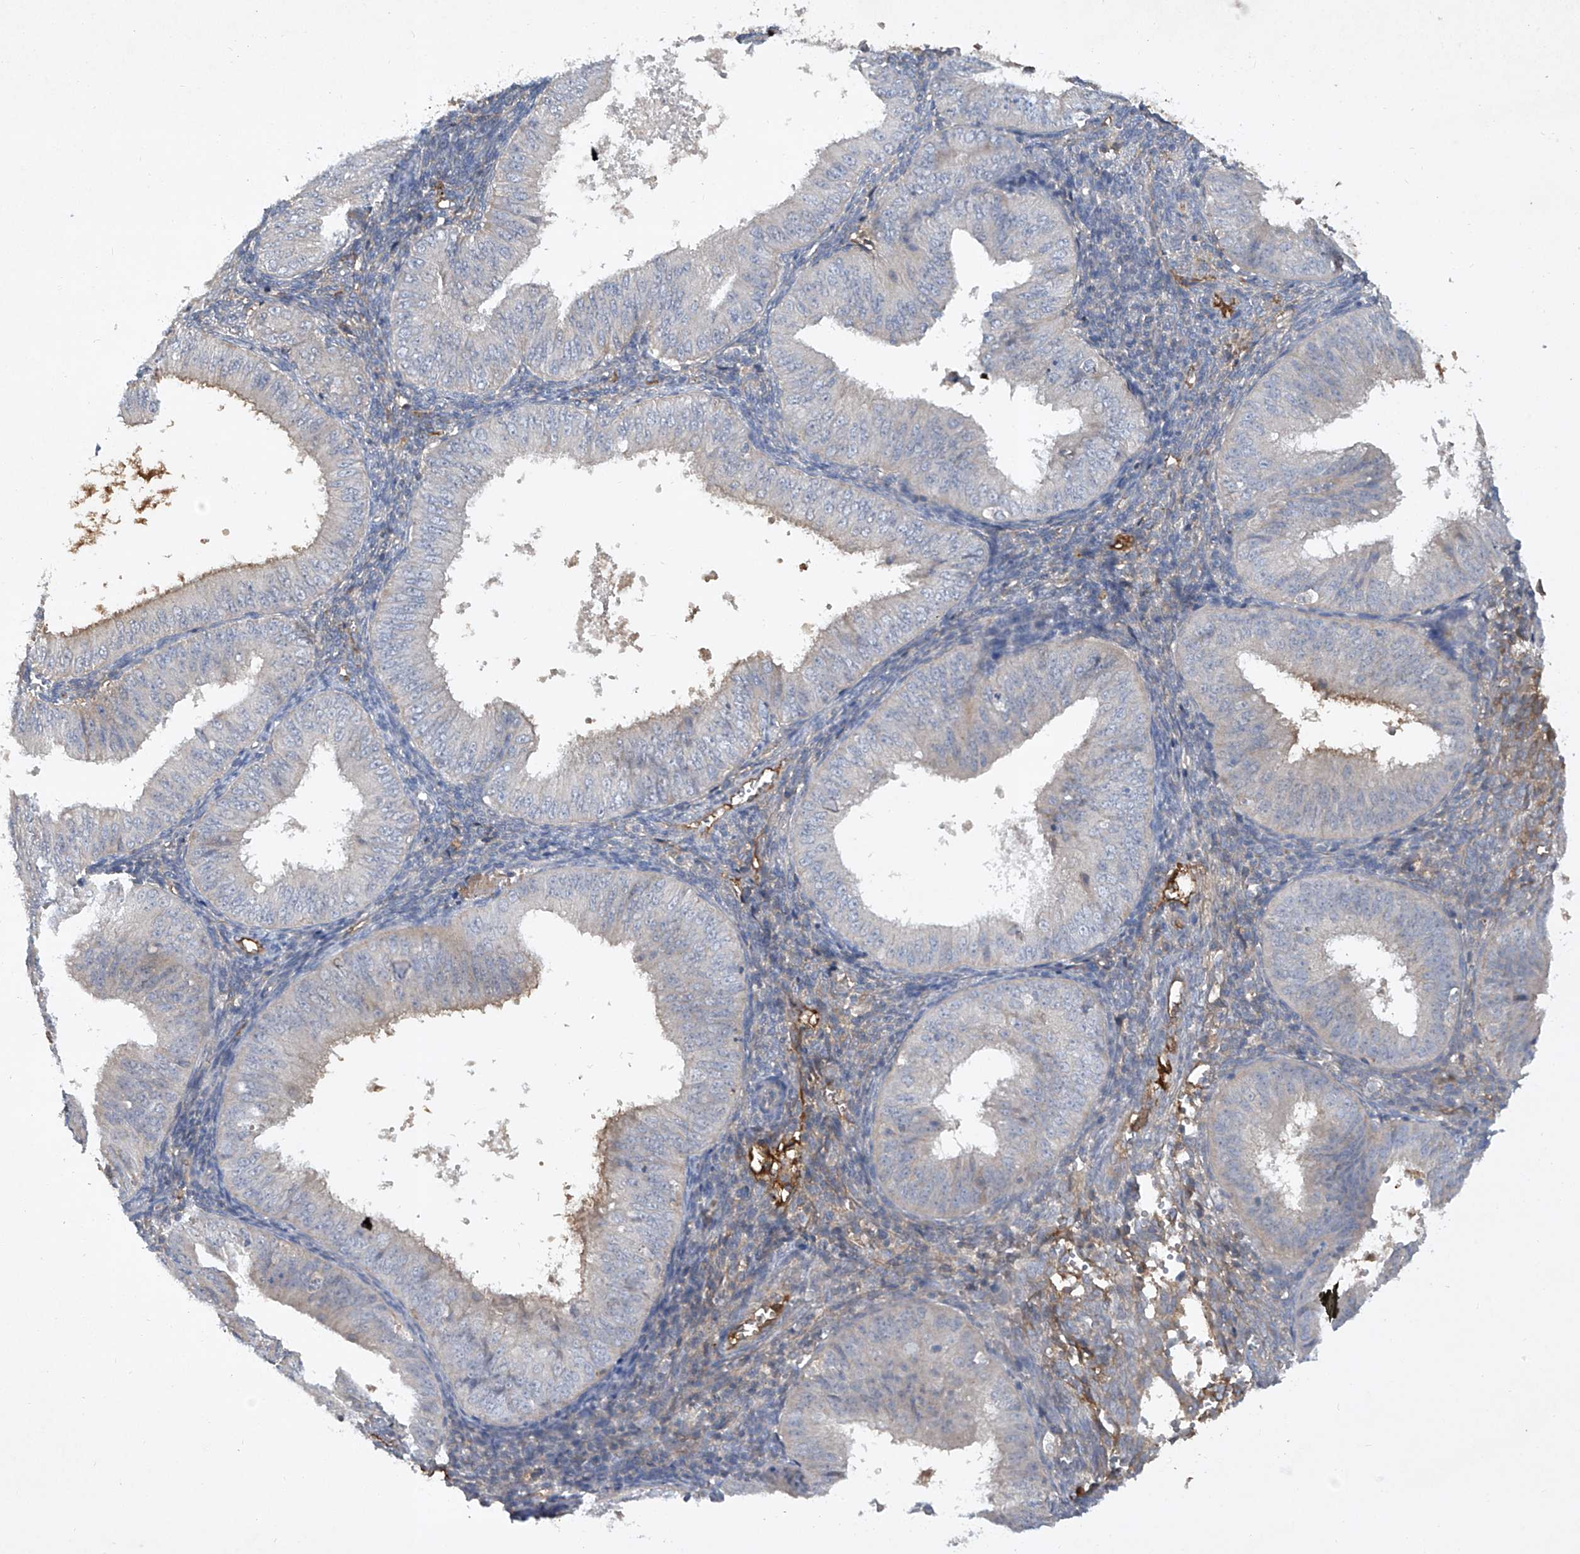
{"staining": {"intensity": "negative", "quantity": "none", "location": "none"}, "tissue": "endometrial cancer", "cell_type": "Tumor cells", "image_type": "cancer", "snomed": [{"axis": "morphology", "description": "Normal tissue, NOS"}, {"axis": "morphology", "description": "Adenocarcinoma, NOS"}, {"axis": "topography", "description": "Endometrium"}], "caption": "Human endometrial cancer (adenocarcinoma) stained for a protein using immunohistochemistry (IHC) exhibits no positivity in tumor cells.", "gene": "HAS3", "patient": {"sex": "female", "age": 53}}